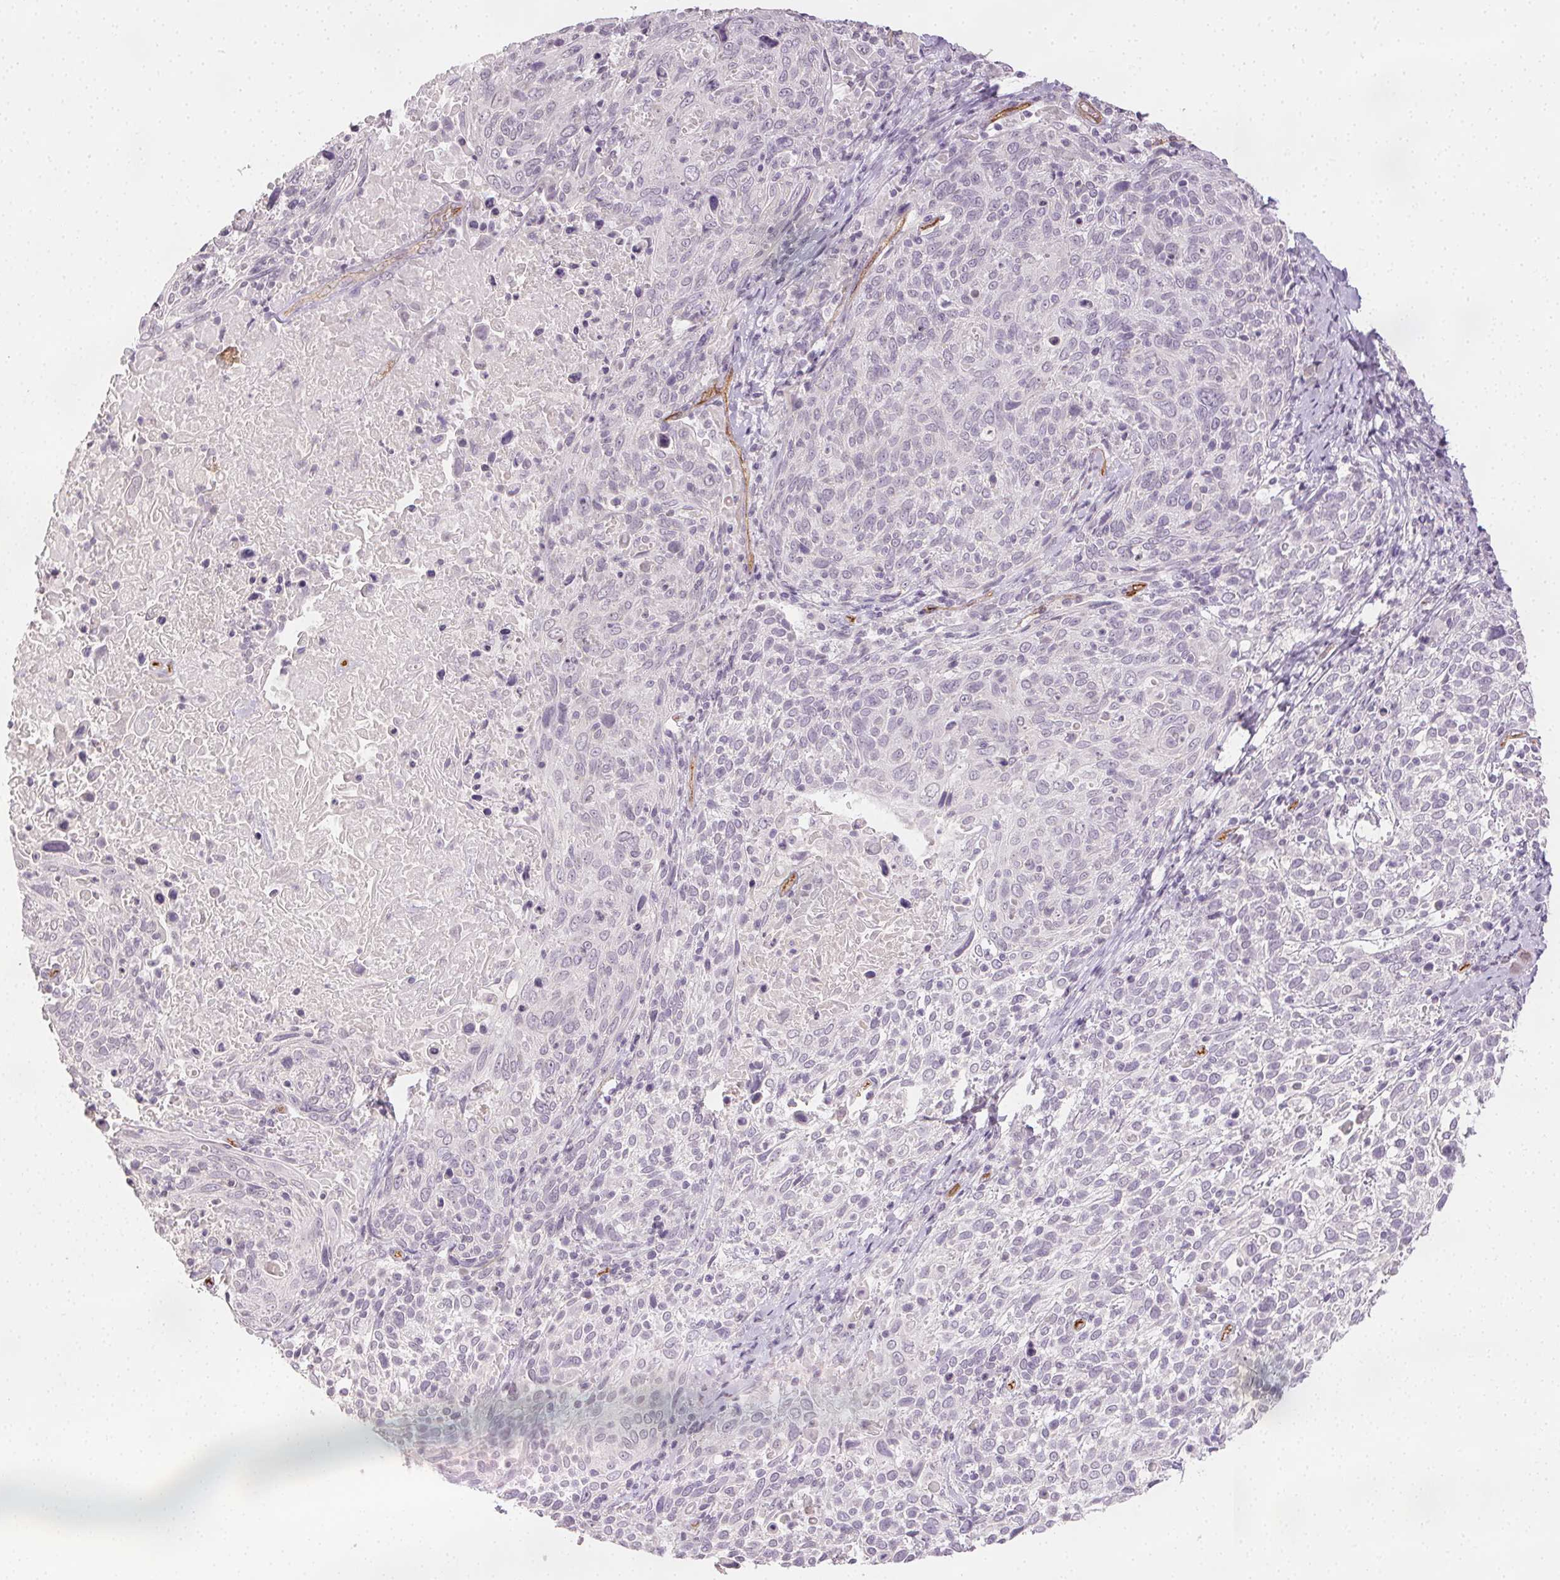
{"staining": {"intensity": "negative", "quantity": "none", "location": "none"}, "tissue": "cervical cancer", "cell_type": "Tumor cells", "image_type": "cancer", "snomed": [{"axis": "morphology", "description": "Squamous cell carcinoma, NOS"}, {"axis": "topography", "description": "Cervix"}], "caption": "Cervical cancer (squamous cell carcinoma) was stained to show a protein in brown. There is no significant expression in tumor cells. The staining is performed using DAB (3,3'-diaminobenzidine) brown chromogen with nuclei counter-stained in using hematoxylin.", "gene": "PODXL", "patient": {"sex": "female", "age": 61}}